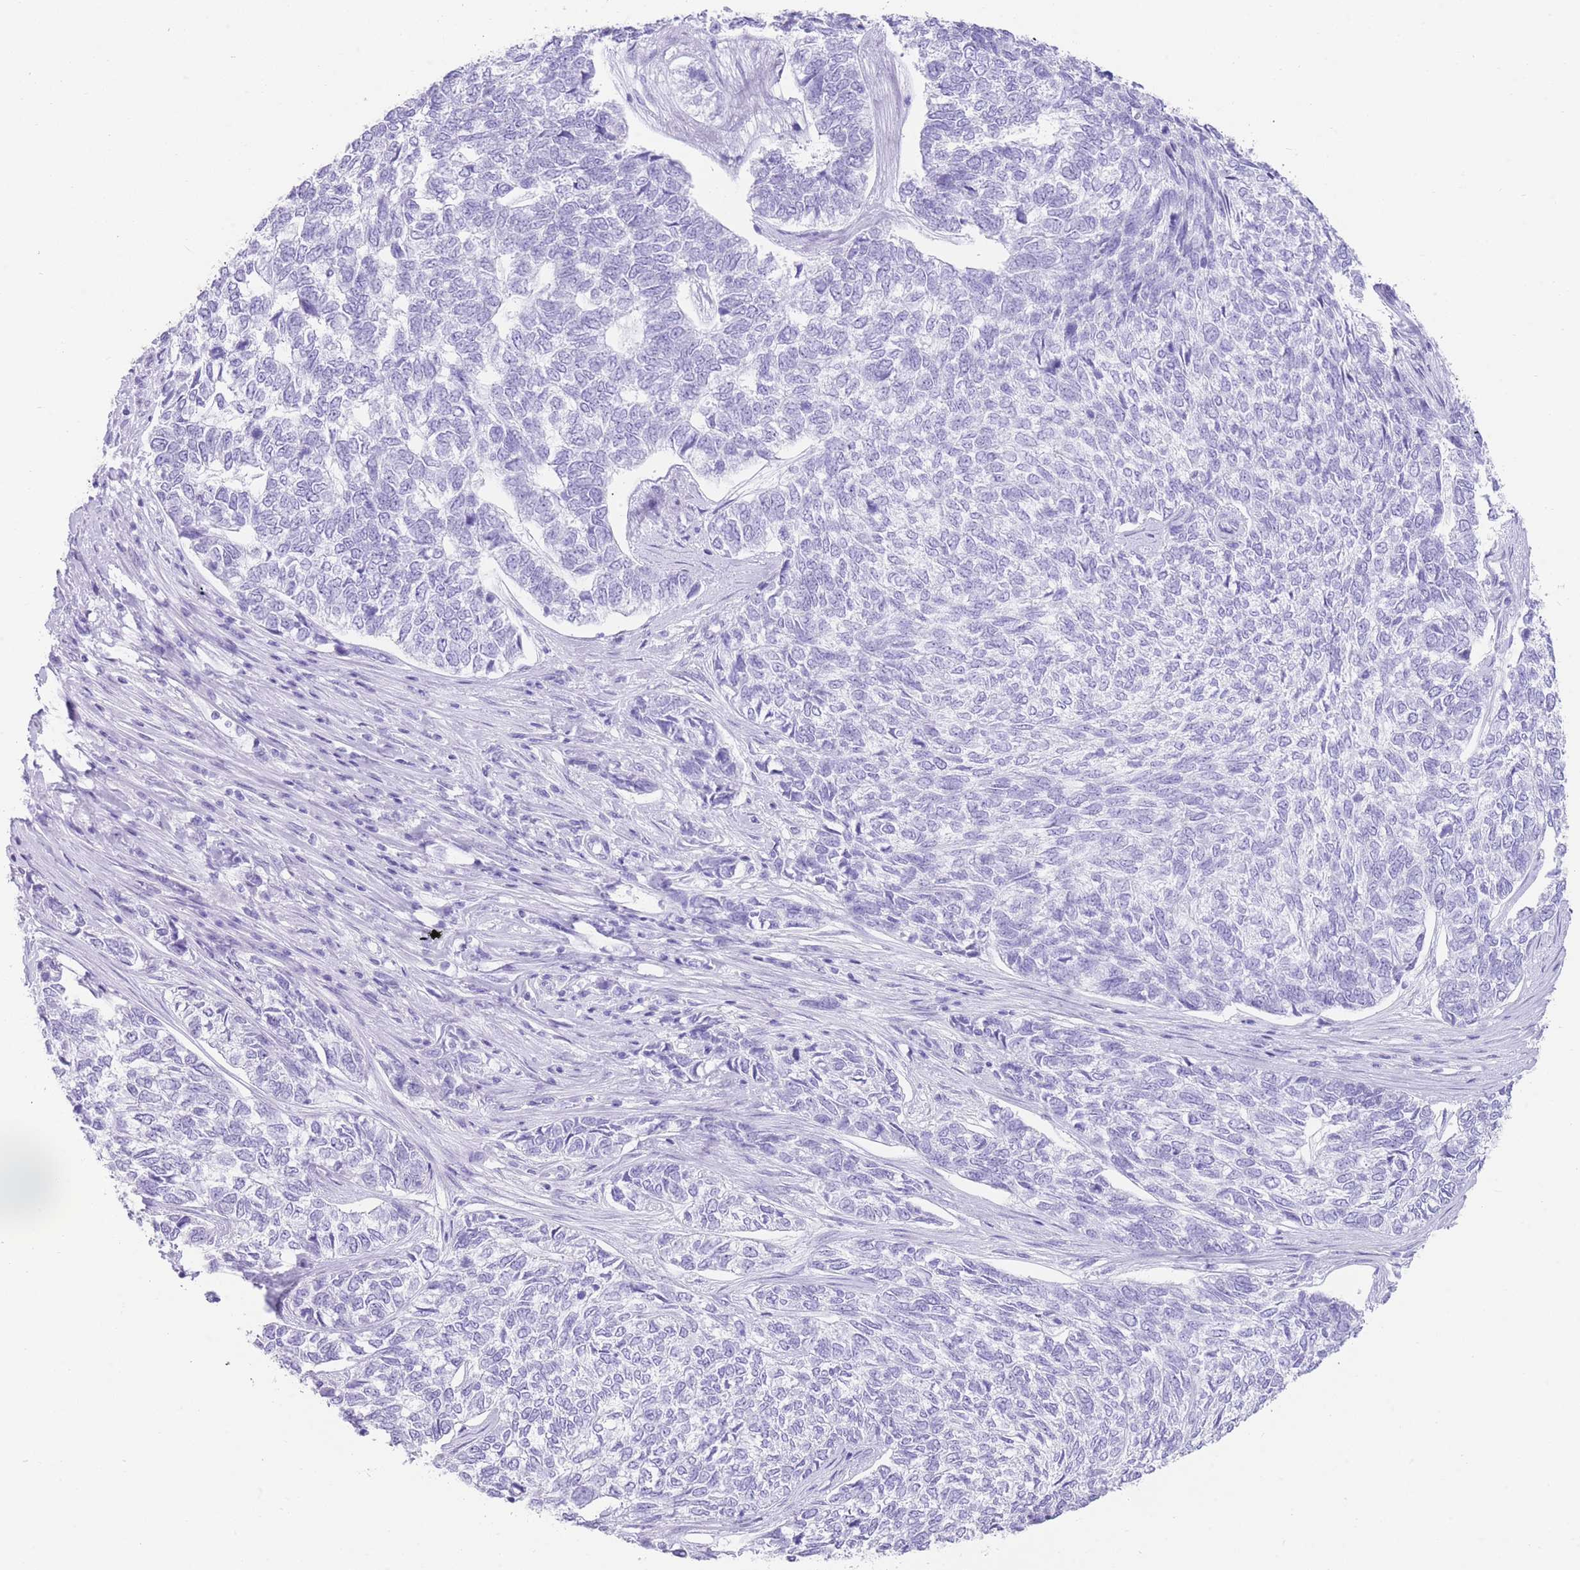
{"staining": {"intensity": "negative", "quantity": "none", "location": "none"}, "tissue": "skin cancer", "cell_type": "Tumor cells", "image_type": "cancer", "snomed": [{"axis": "morphology", "description": "Basal cell carcinoma"}, {"axis": "topography", "description": "Skin"}], "caption": "This image is of basal cell carcinoma (skin) stained with immunohistochemistry (IHC) to label a protein in brown with the nuclei are counter-stained blue. There is no expression in tumor cells. The staining was performed using DAB to visualize the protein expression in brown, while the nuclei were stained in blue with hematoxylin (Magnification: 20x).", "gene": "ELOA2", "patient": {"sex": "female", "age": 65}}